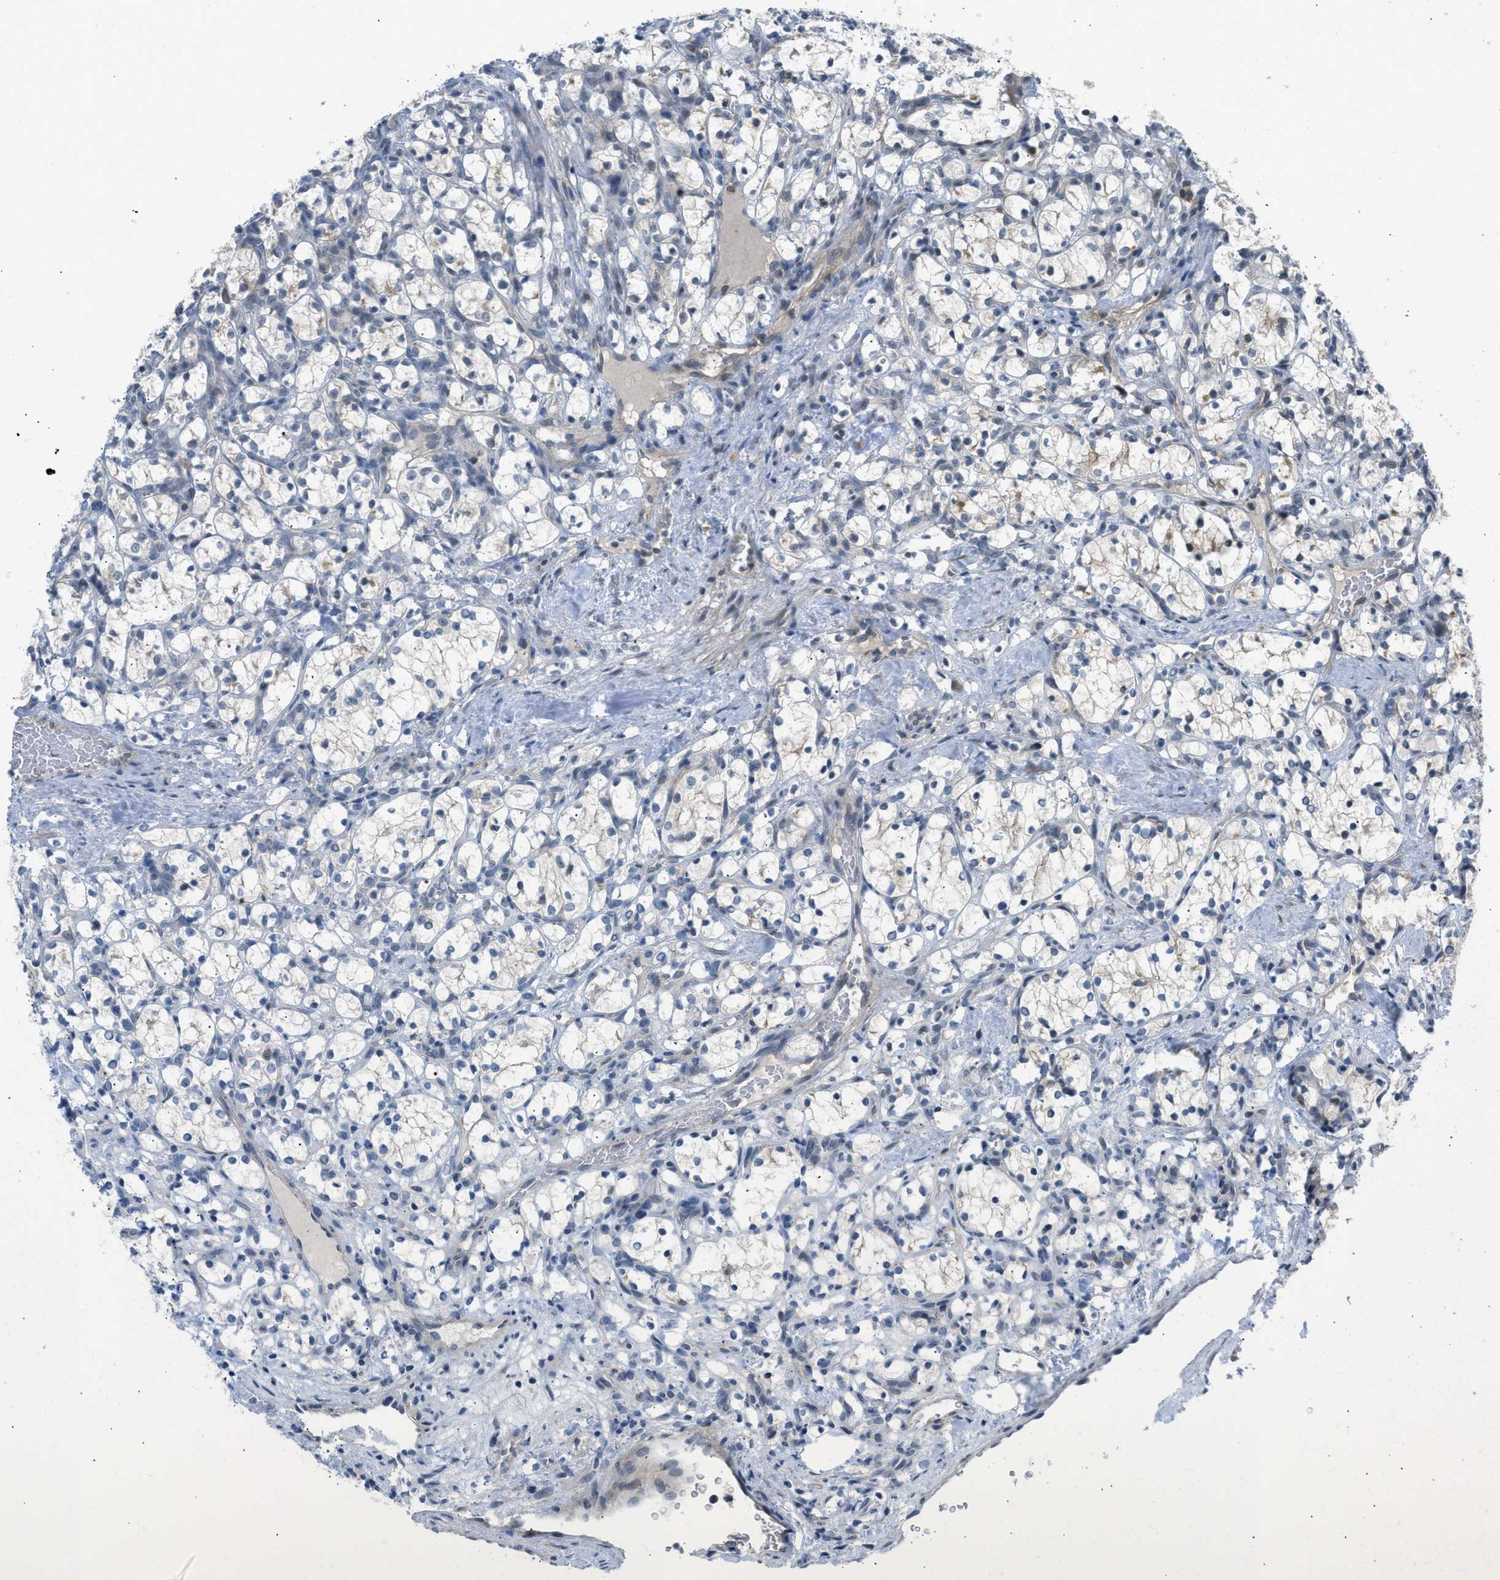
{"staining": {"intensity": "negative", "quantity": "none", "location": "none"}, "tissue": "renal cancer", "cell_type": "Tumor cells", "image_type": "cancer", "snomed": [{"axis": "morphology", "description": "Adenocarcinoma, NOS"}, {"axis": "topography", "description": "Kidney"}], "caption": "Immunohistochemistry photomicrograph of adenocarcinoma (renal) stained for a protein (brown), which reveals no positivity in tumor cells. (DAB (3,3'-diaminobenzidine) immunohistochemistry (IHC) visualized using brightfield microscopy, high magnification).", "gene": "TTBK2", "patient": {"sex": "female", "age": 69}}